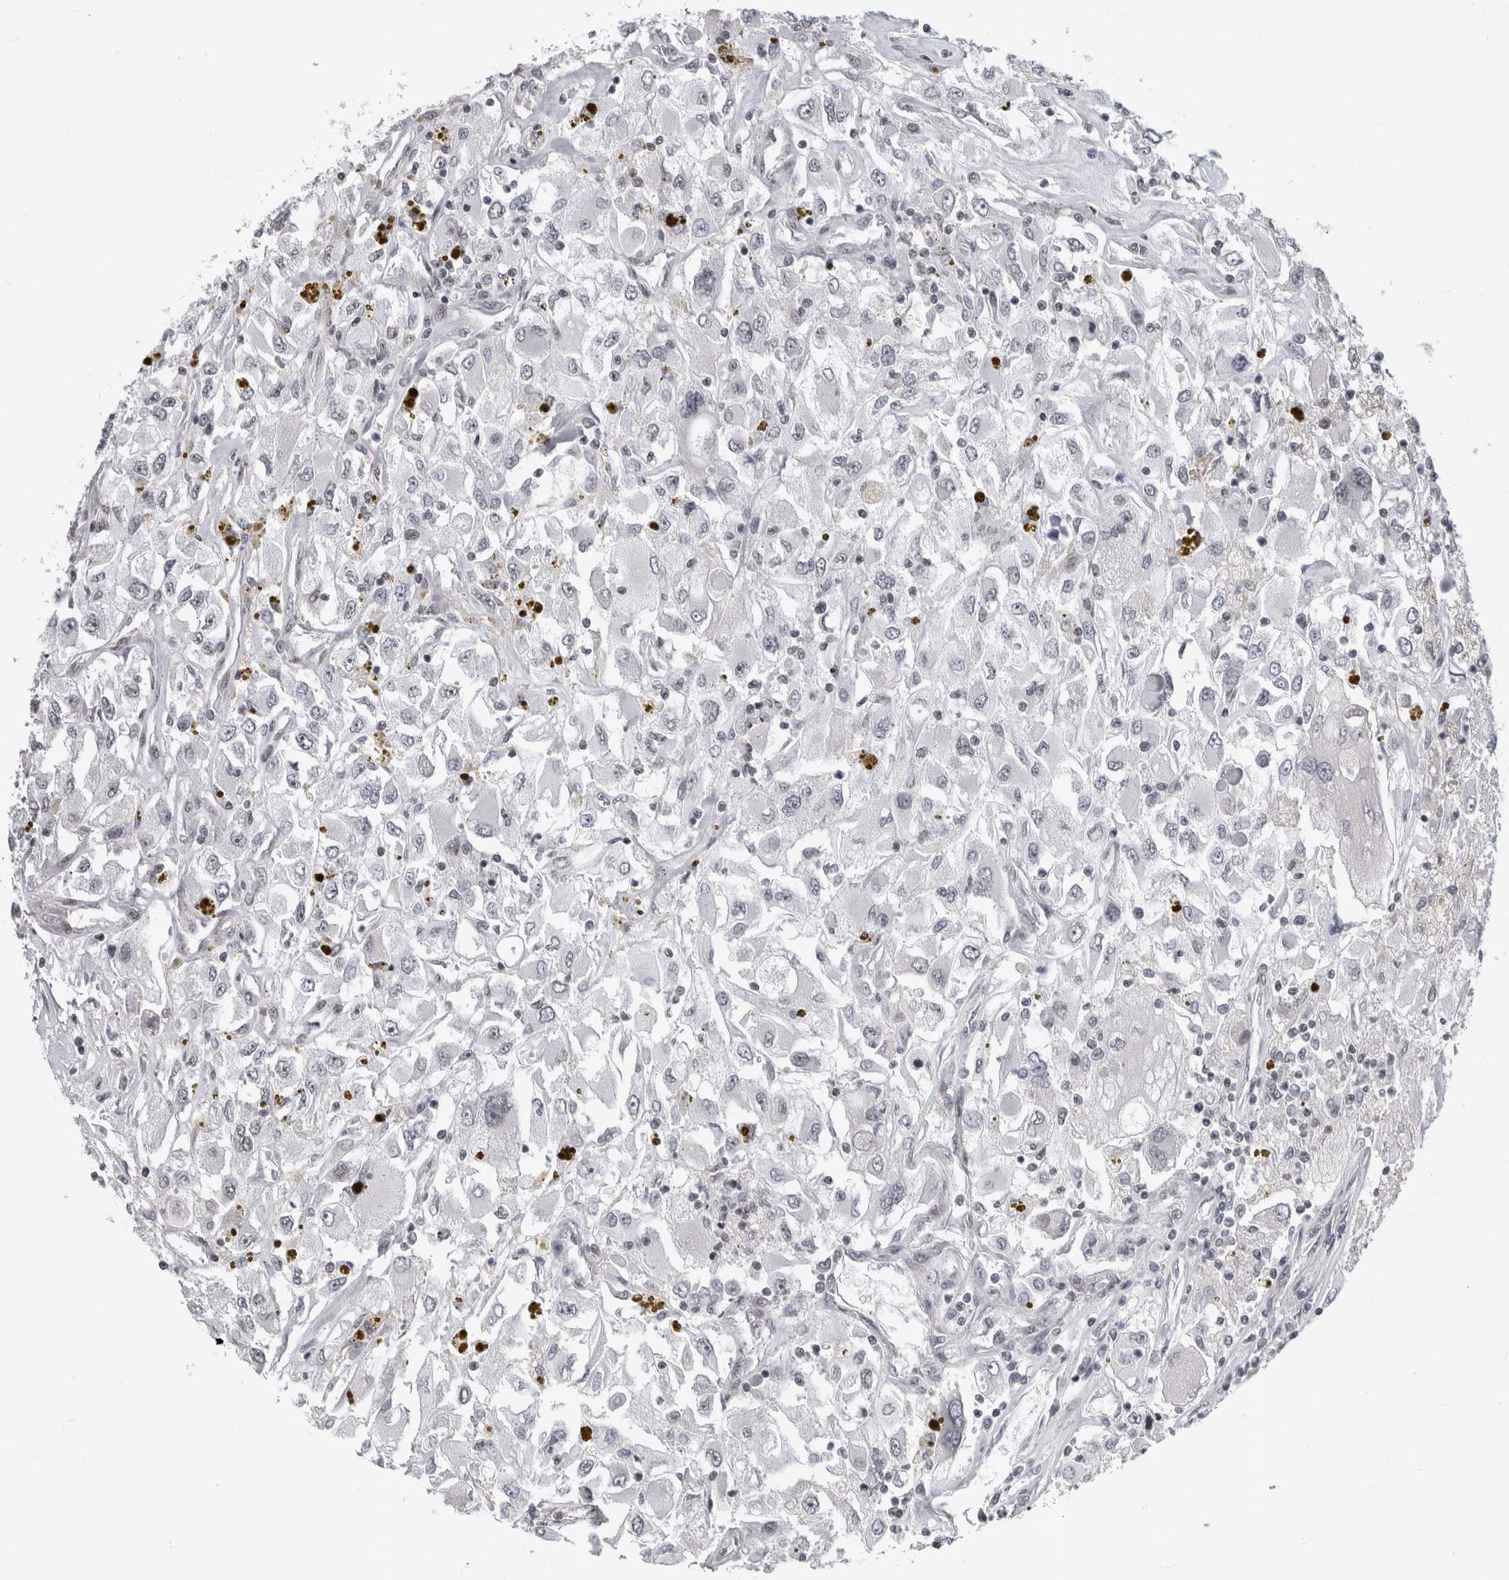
{"staining": {"intensity": "negative", "quantity": "none", "location": "none"}, "tissue": "renal cancer", "cell_type": "Tumor cells", "image_type": "cancer", "snomed": [{"axis": "morphology", "description": "Adenocarcinoma, NOS"}, {"axis": "topography", "description": "Kidney"}], "caption": "The micrograph exhibits no significant expression in tumor cells of adenocarcinoma (renal).", "gene": "ARID4B", "patient": {"sex": "female", "age": 52}}